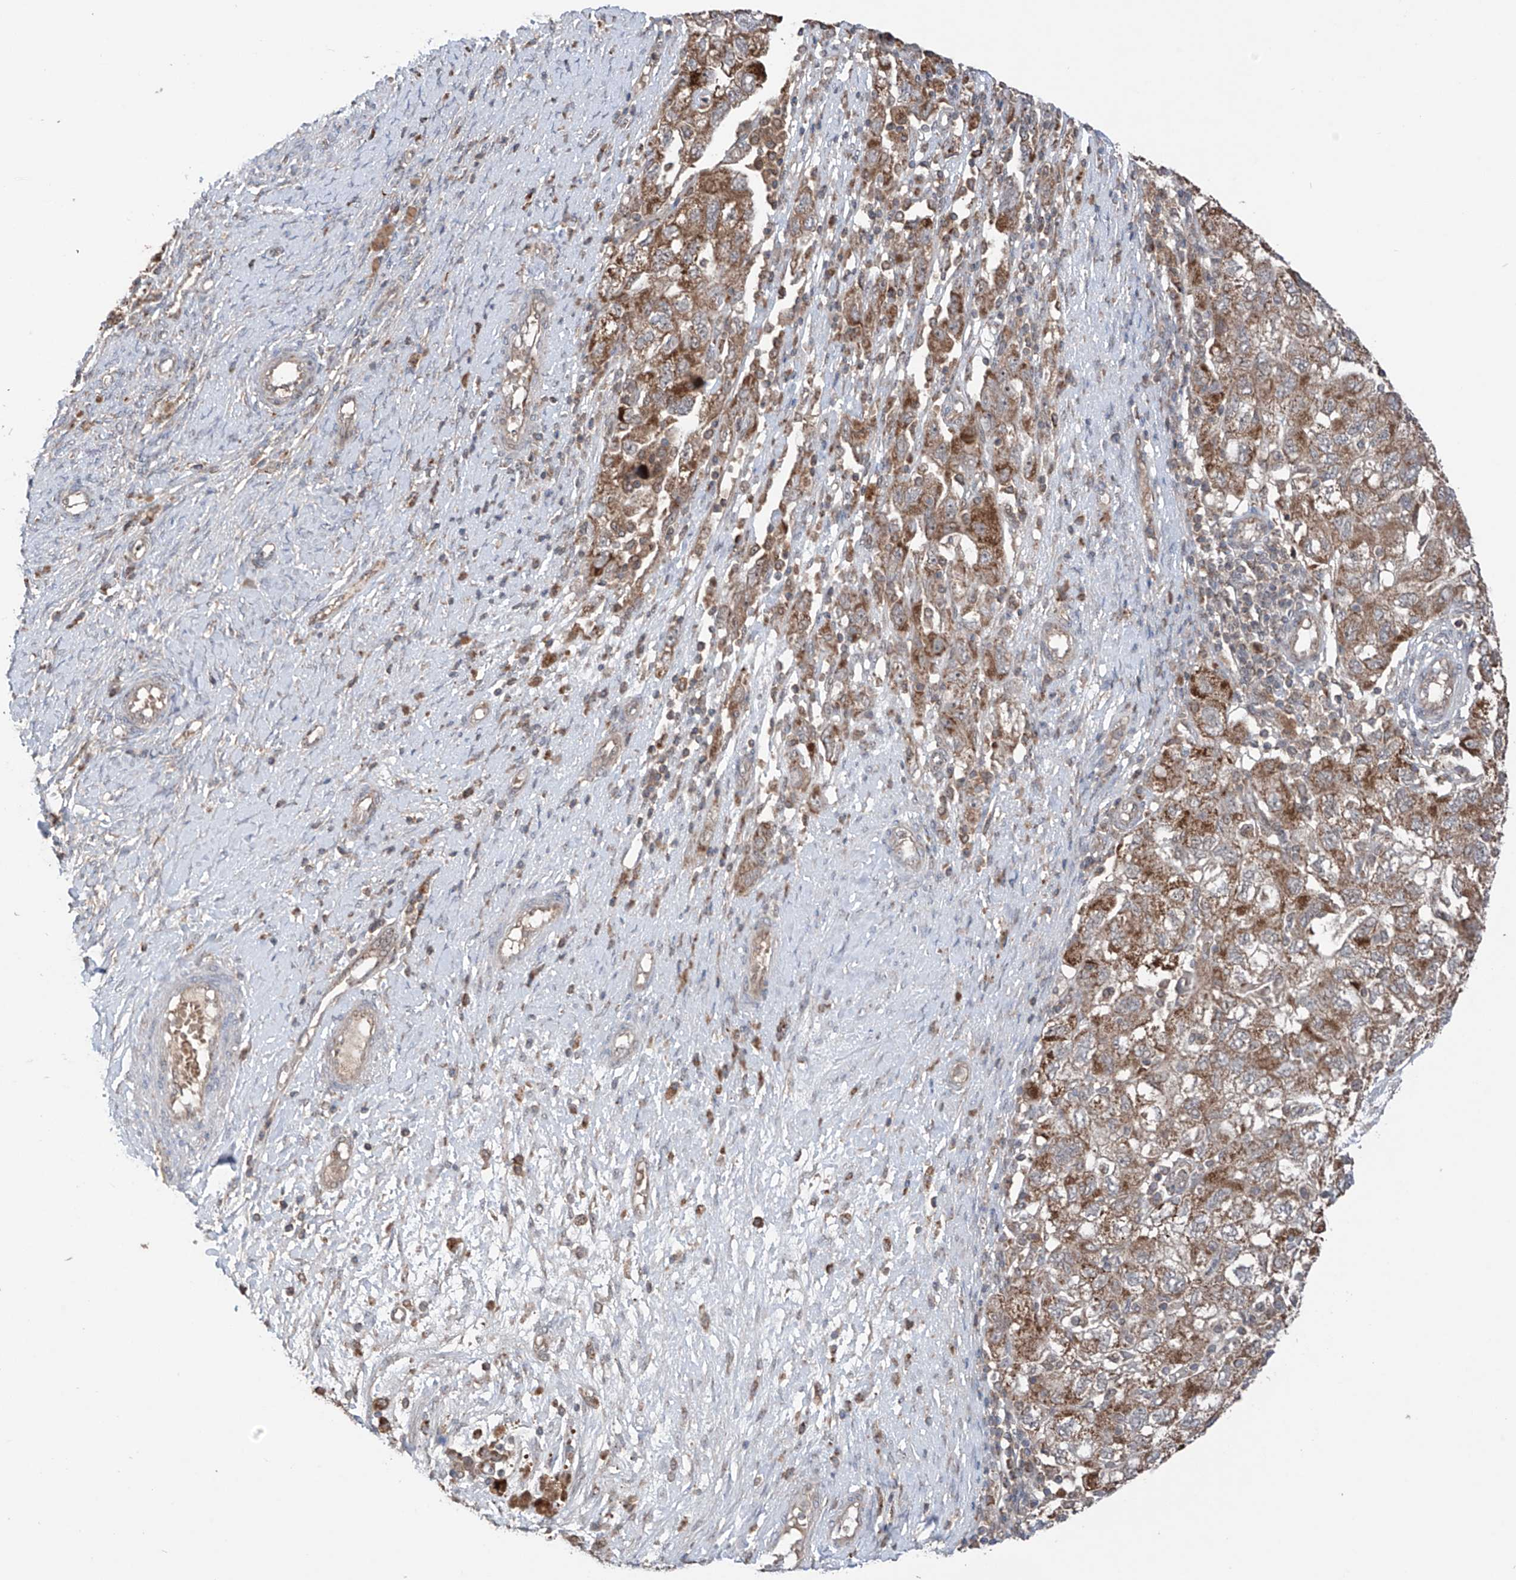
{"staining": {"intensity": "moderate", "quantity": ">75%", "location": "cytoplasmic/membranous"}, "tissue": "ovarian cancer", "cell_type": "Tumor cells", "image_type": "cancer", "snomed": [{"axis": "morphology", "description": "Carcinoma, NOS"}, {"axis": "morphology", "description": "Cystadenocarcinoma, serous, NOS"}, {"axis": "topography", "description": "Ovary"}], "caption": "The micrograph shows immunohistochemical staining of serous cystadenocarcinoma (ovarian). There is moderate cytoplasmic/membranous expression is identified in about >75% of tumor cells.", "gene": "SAMD3", "patient": {"sex": "female", "age": 69}}